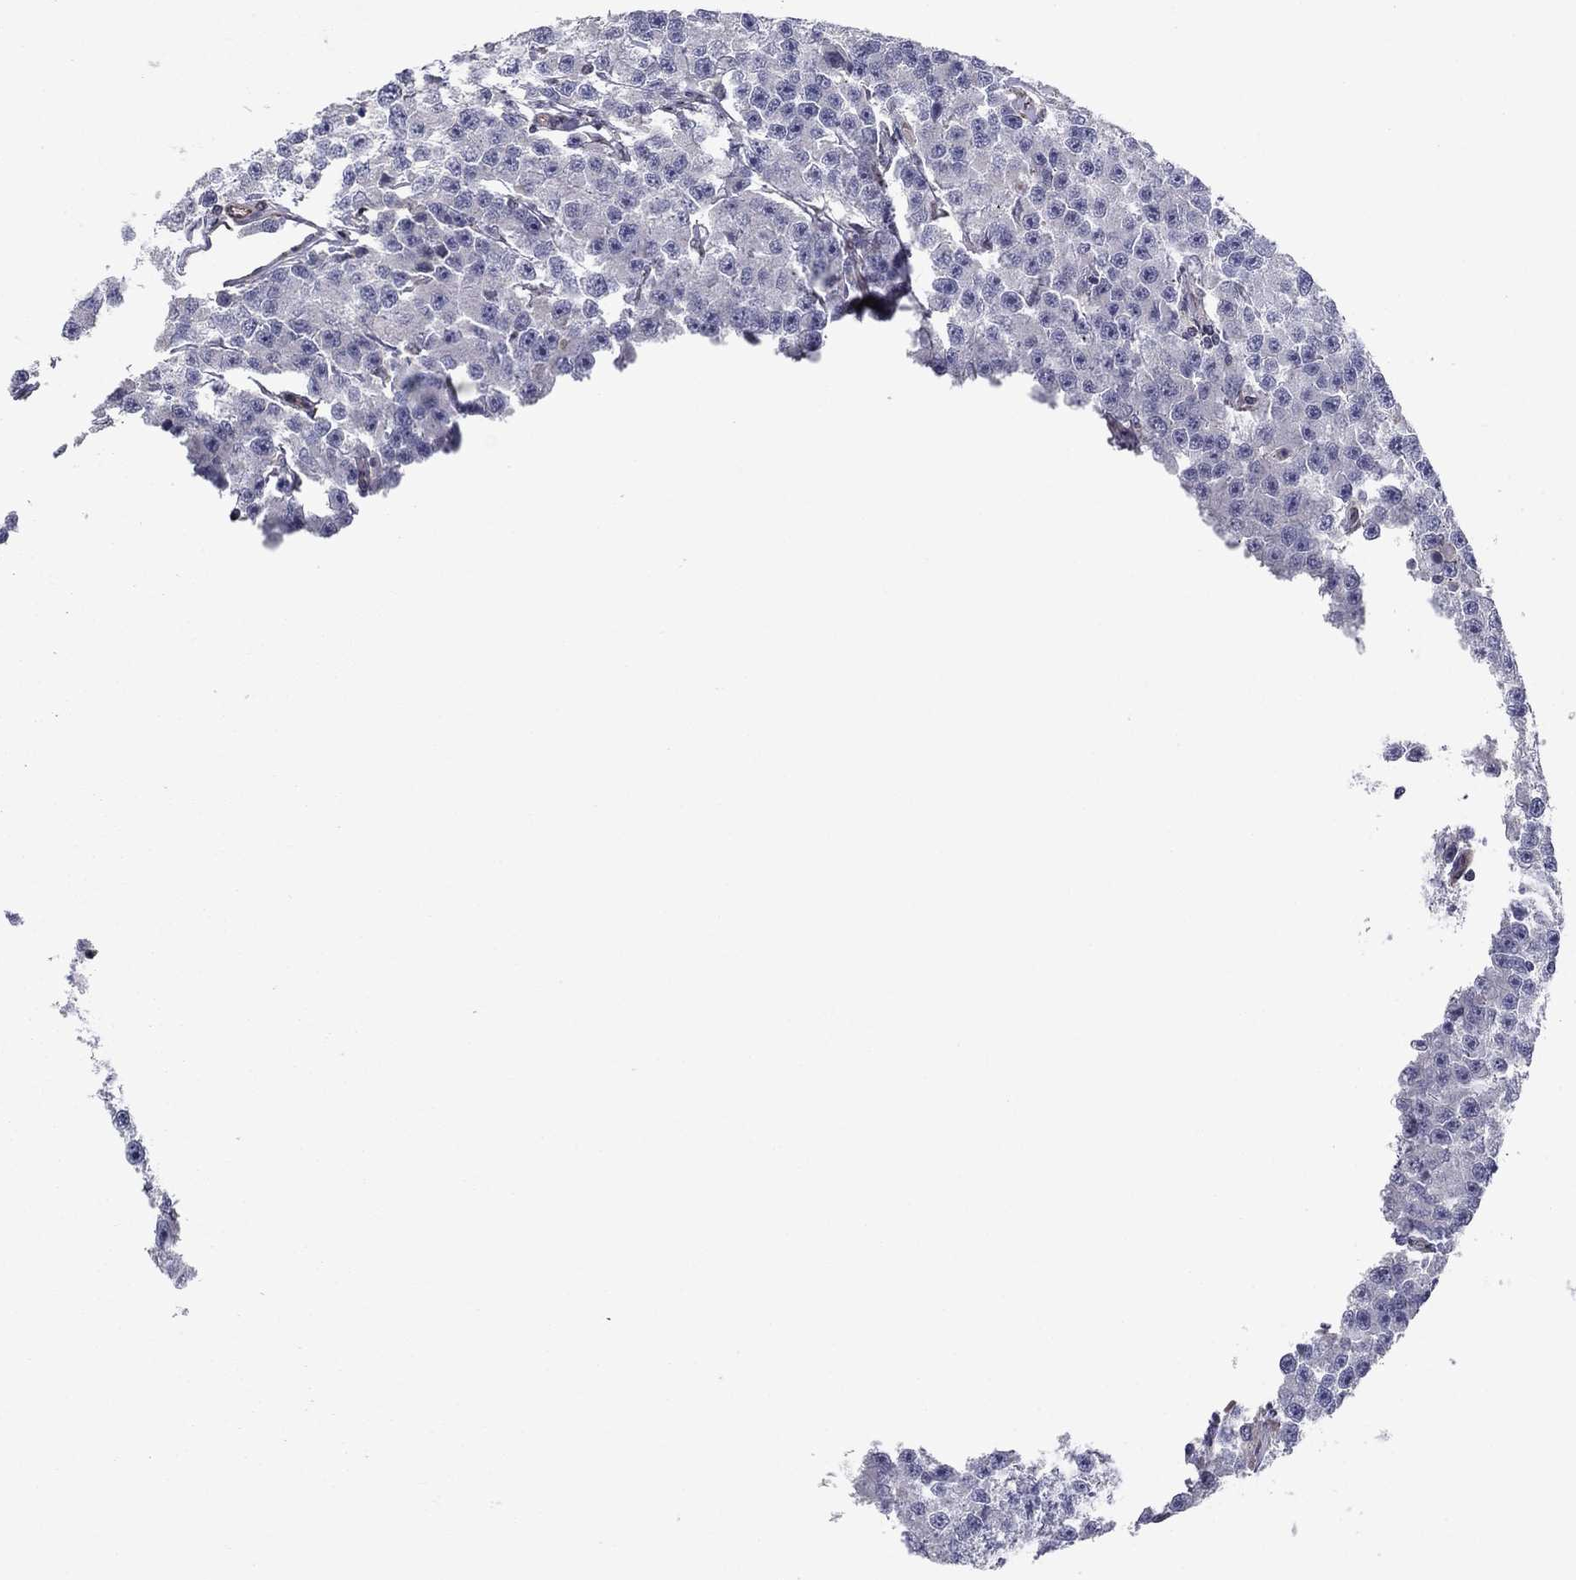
{"staining": {"intensity": "negative", "quantity": "none", "location": "none"}, "tissue": "testis cancer", "cell_type": "Tumor cells", "image_type": "cancer", "snomed": [{"axis": "morphology", "description": "Seminoma, NOS"}, {"axis": "topography", "description": "Testis"}], "caption": "High power microscopy micrograph of an immunohistochemistry (IHC) histopathology image of testis seminoma, revealing no significant positivity in tumor cells.", "gene": "CLSTN1", "patient": {"sex": "male", "age": 59}}